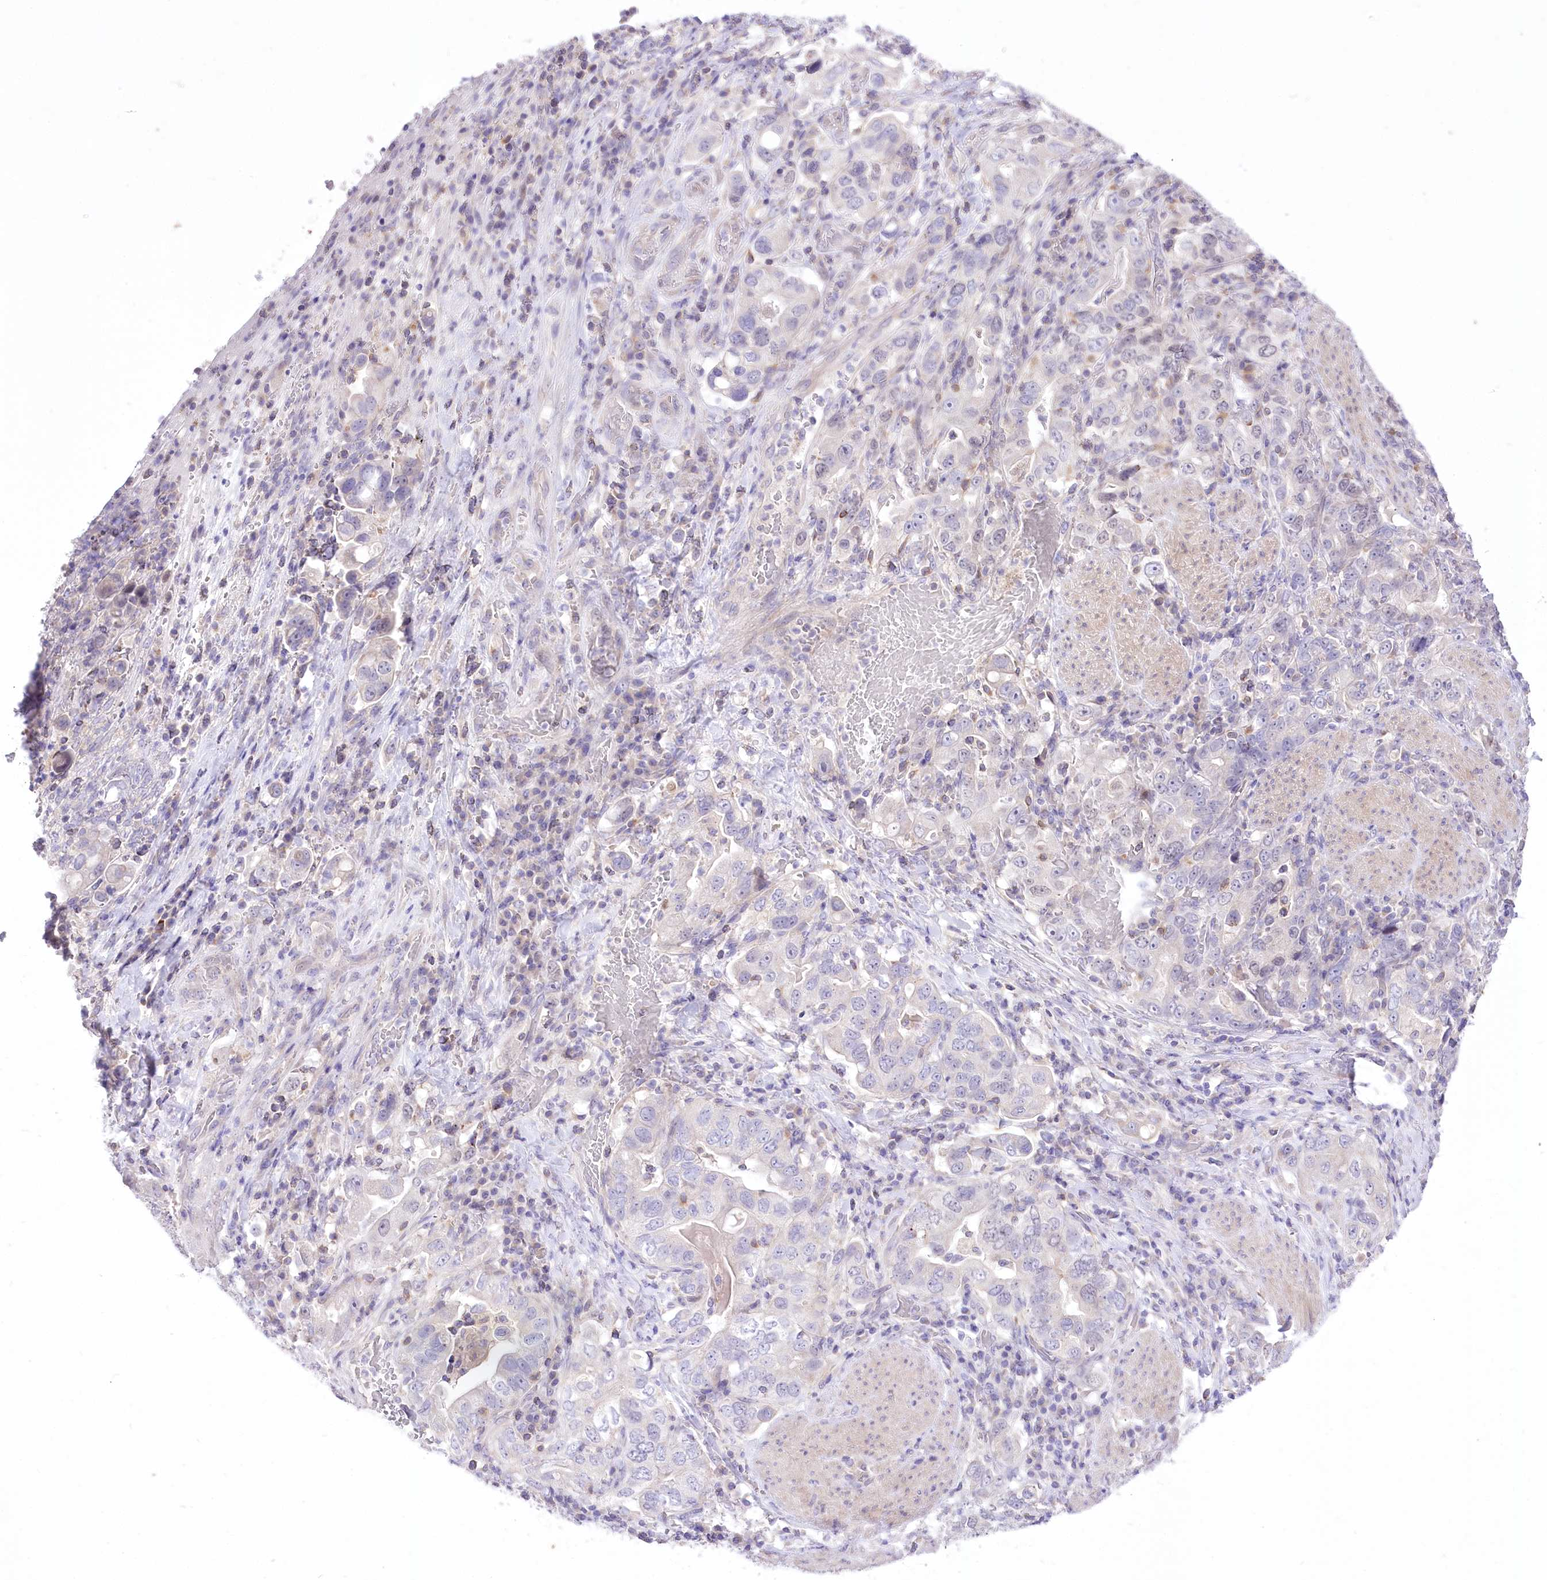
{"staining": {"intensity": "negative", "quantity": "none", "location": "none"}, "tissue": "stomach cancer", "cell_type": "Tumor cells", "image_type": "cancer", "snomed": [{"axis": "morphology", "description": "Adenocarcinoma, NOS"}, {"axis": "topography", "description": "Stomach, upper"}], "caption": "An IHC micrograph of stomach cancer is shown. There is no staining in tumor cells of stomach cancer. Nuclei are stained in blue.", "gene": "HELT", "patient": {"sex": "male", "age": 62}}